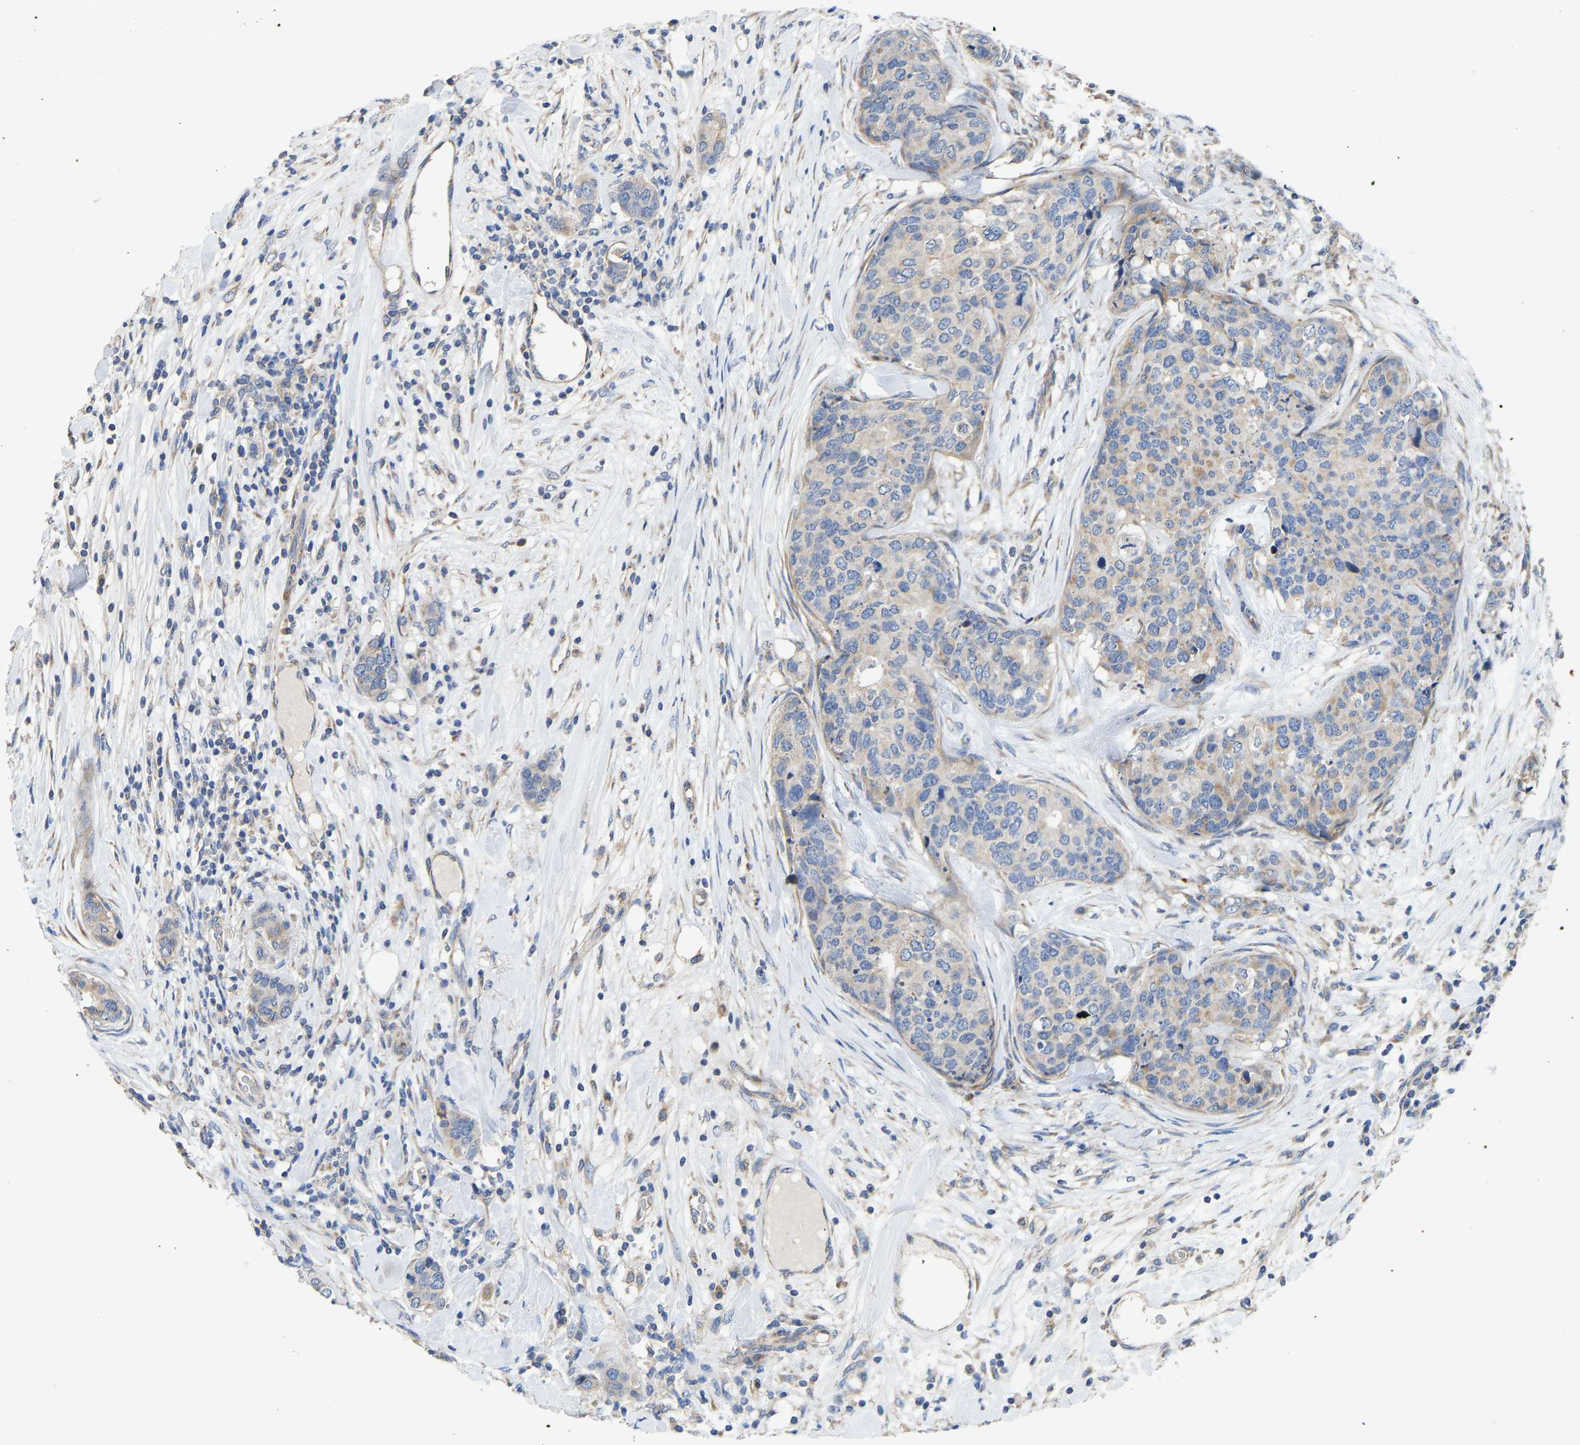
{"staining": {"intensity": "weak", "quantity": ">75%", "location": "cytoplasmic/membranous"}, "tissue": "breast cancer", "cell_type": "Tumor cells", "image_type": "cancer", "snomed": [{"axis": "morphology", "description": "Lobular carcinoma"}, {"axis": "topography", "description": "Breast"}], "caption": "Immunohistochemistry micrograph of neoplastic tissue: human breast lobular carcinoma stained using IHC demonstrates low levels of weak protein expression localized specifically in the cytoplasmic/membranous of tumor cells, appearing as a cytoplasmic/membranous brown color.", "gene": "TMEM150A", "patient": {"sex": "female", "age": 59}}